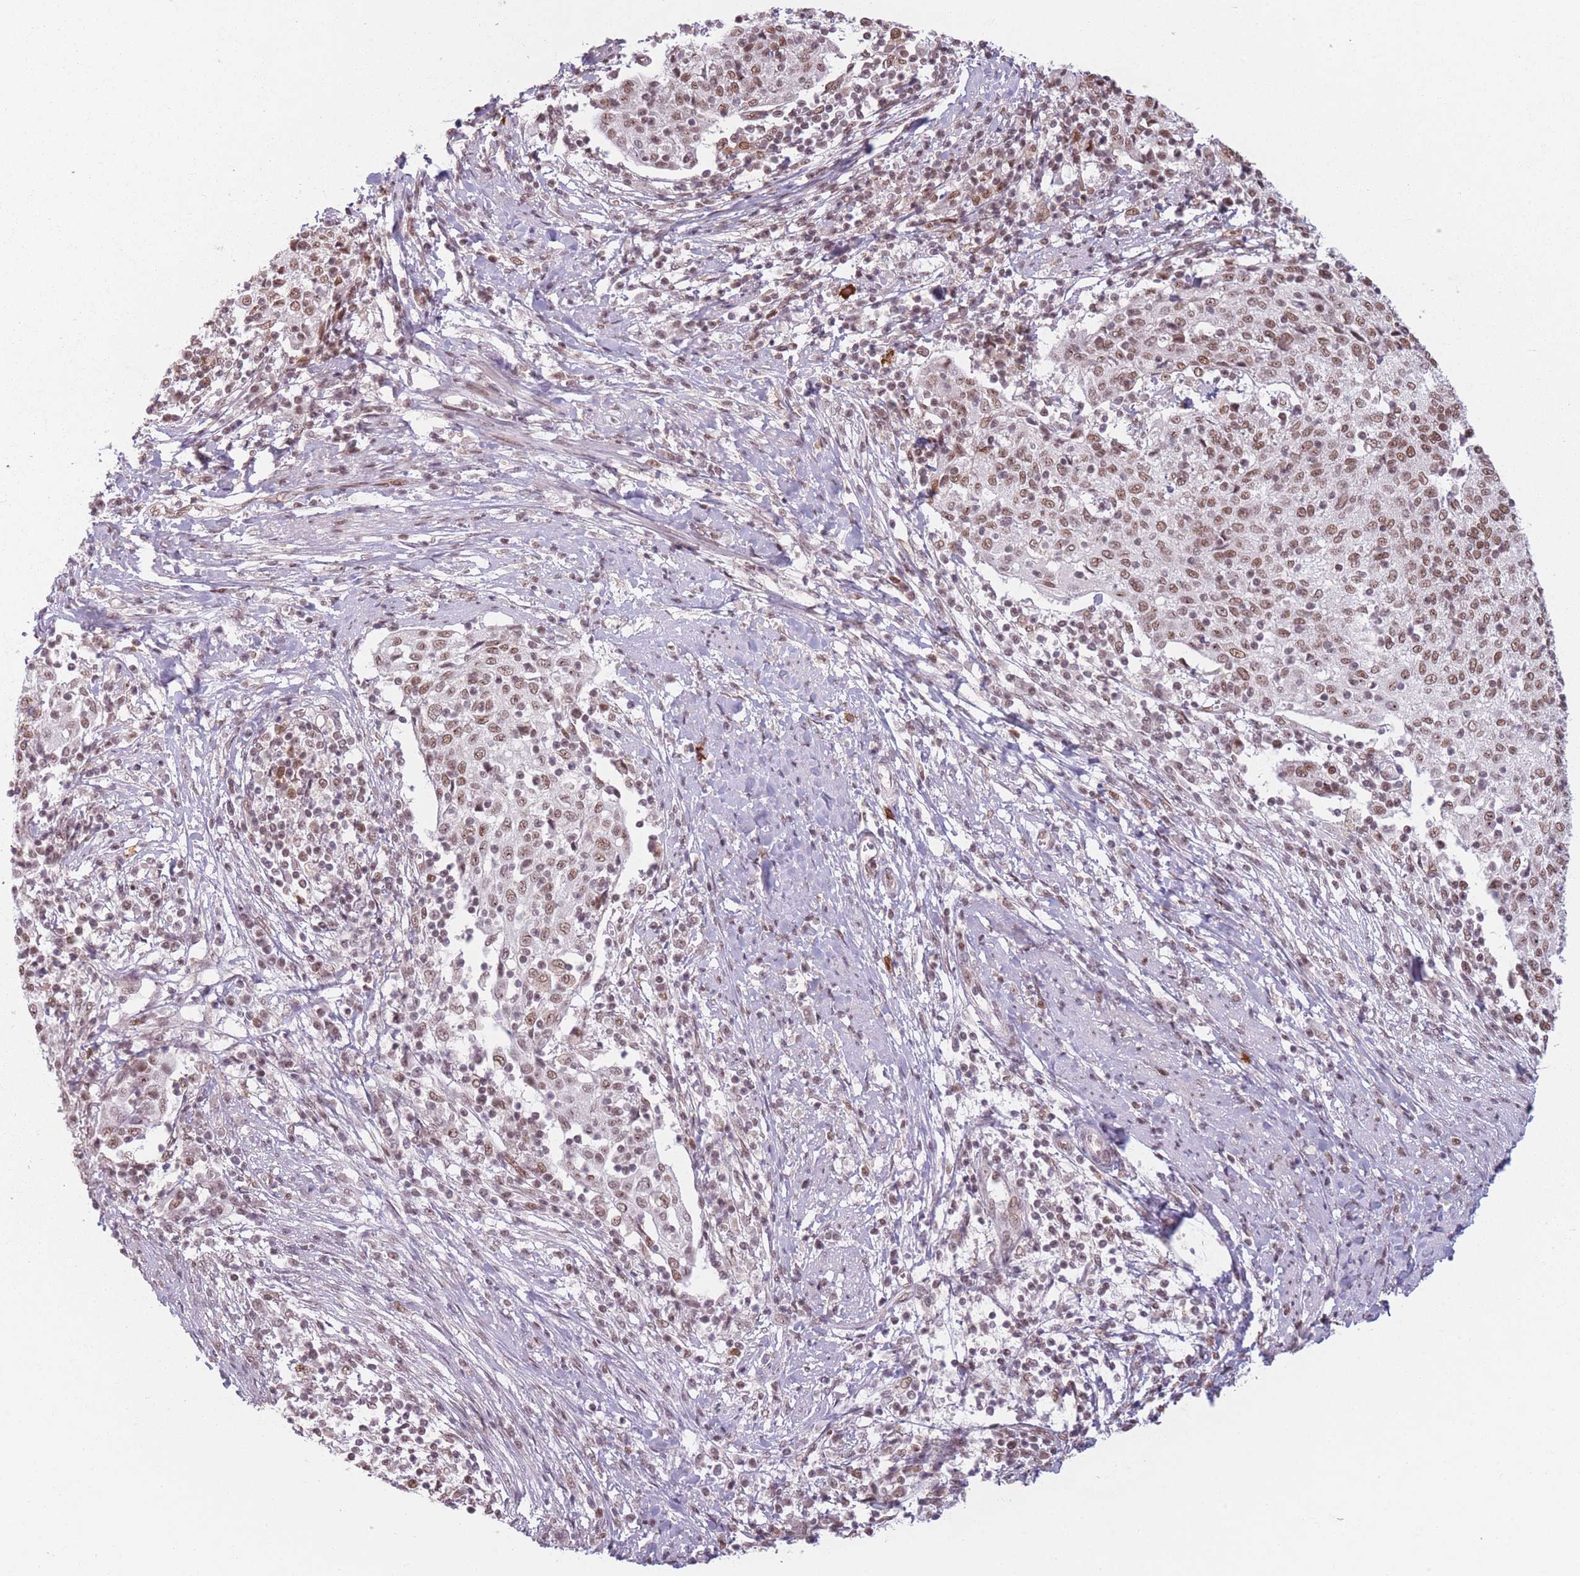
{"staining": {"intensity": "moderate", "quantity": ">75%", "location": "nuclear"}, "tissue": "cervical cancer", "cell_type": "Tumor cells", "image_type": "cancer", "snomed": [{"axis": "morphology", "description": "Squamous cell carcinoma, NOS"}, {"axis": "topography", "description": "Cervix"}], "caption": "Brown immunohistochemical staining in human cervical squamous cell carcinoma demonstrates moderate nuclear positivity in about >75% of tumor cells.", "gene": "SUPT6H", "patient": {"sex": "female", "age": 52}}